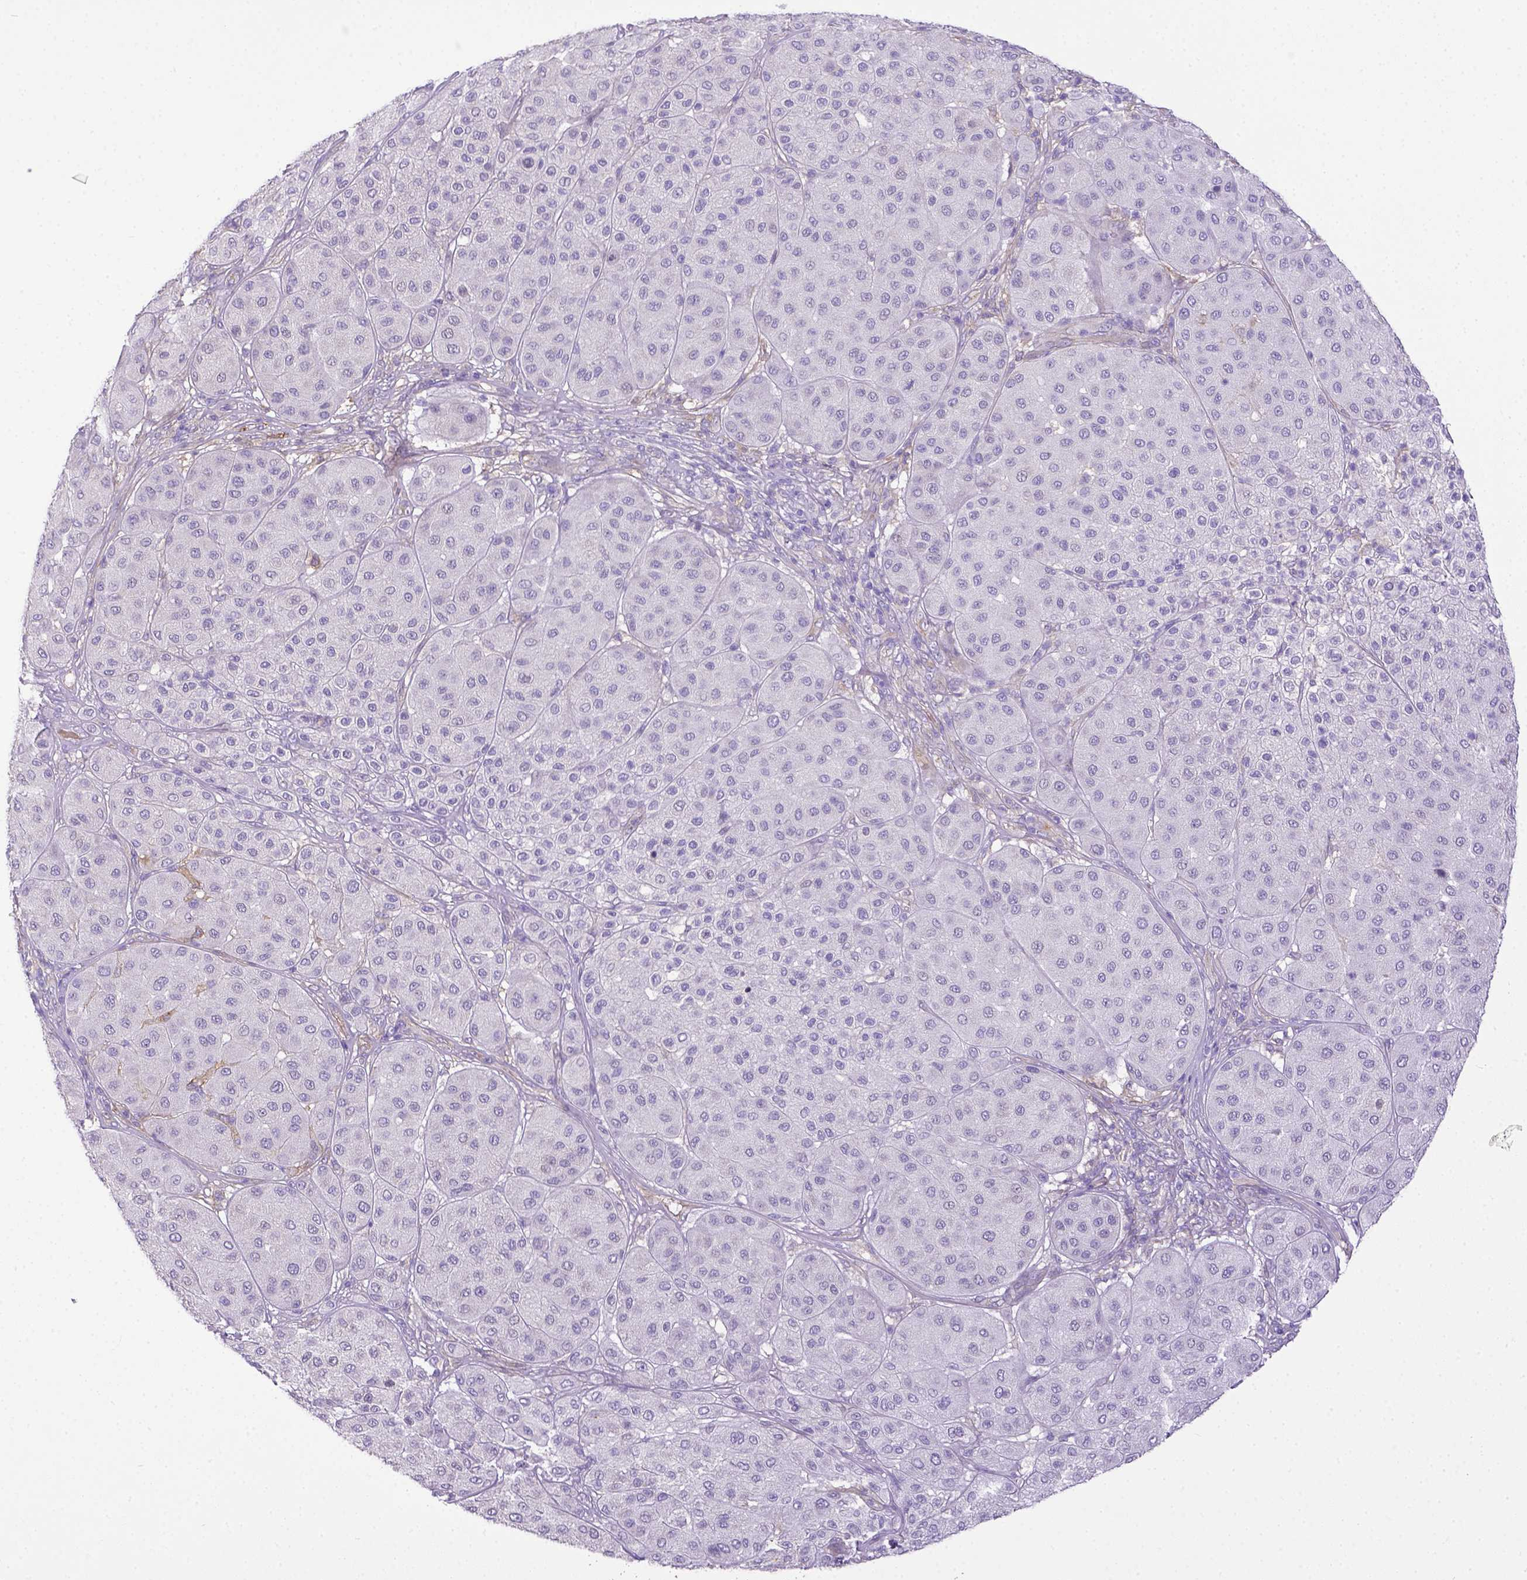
{"staining": {"intensity": "negative", "quantity": "none", "location": "none"}, "tissue": "melanoma", "cell_type": "Tumor cells", "image_type": "cancer", "snomed": [{"axis": "morphology", "description": "Malignant melanoma, Metastatic site"}, {"axis": "topography", "description": "Smooth muscle"}], "caption": "A micrograph of melanoma stained for a protein demonstrates no brown staining in tumor cells.", "gene": "CD40", "patient": {"sex": "male", "age": 41}}